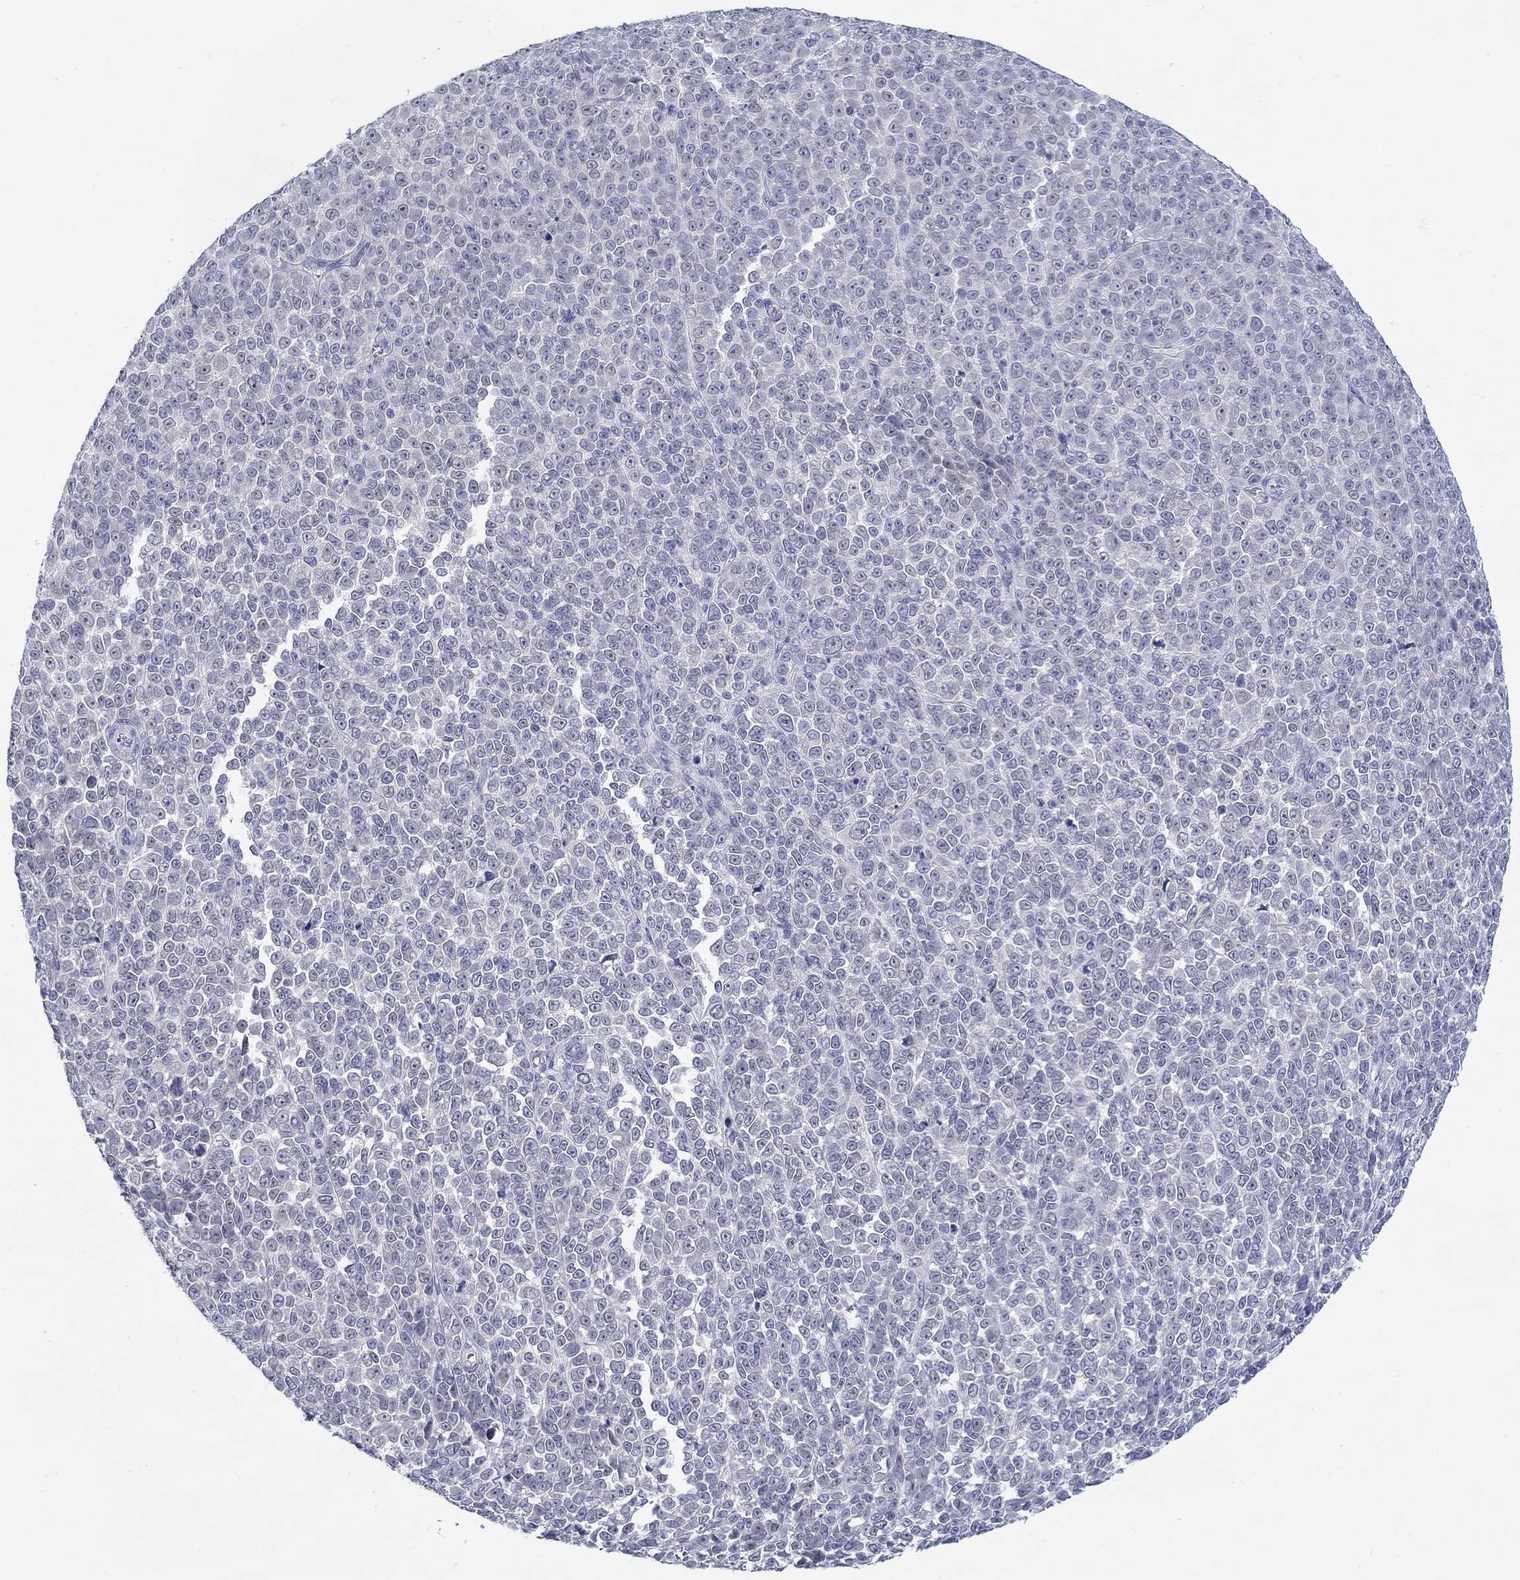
{"staining": {"intensity": "negative", "quantity": "none", "location": "none"}, "tissue": "melanoma", "cell_type": "Tumor cells", "image_type": "cancer", "snomed": [{"axis": "morphology", "description": "Malignant melanoma, NOS"}, {"axis": "topography", "description": "Skin"}], "caption": "Histopathology image shows no significant protein staining in tumor cells of melanoma.", "gene": "ABCA4", "patient": {"sex": "female", "age": 95}}